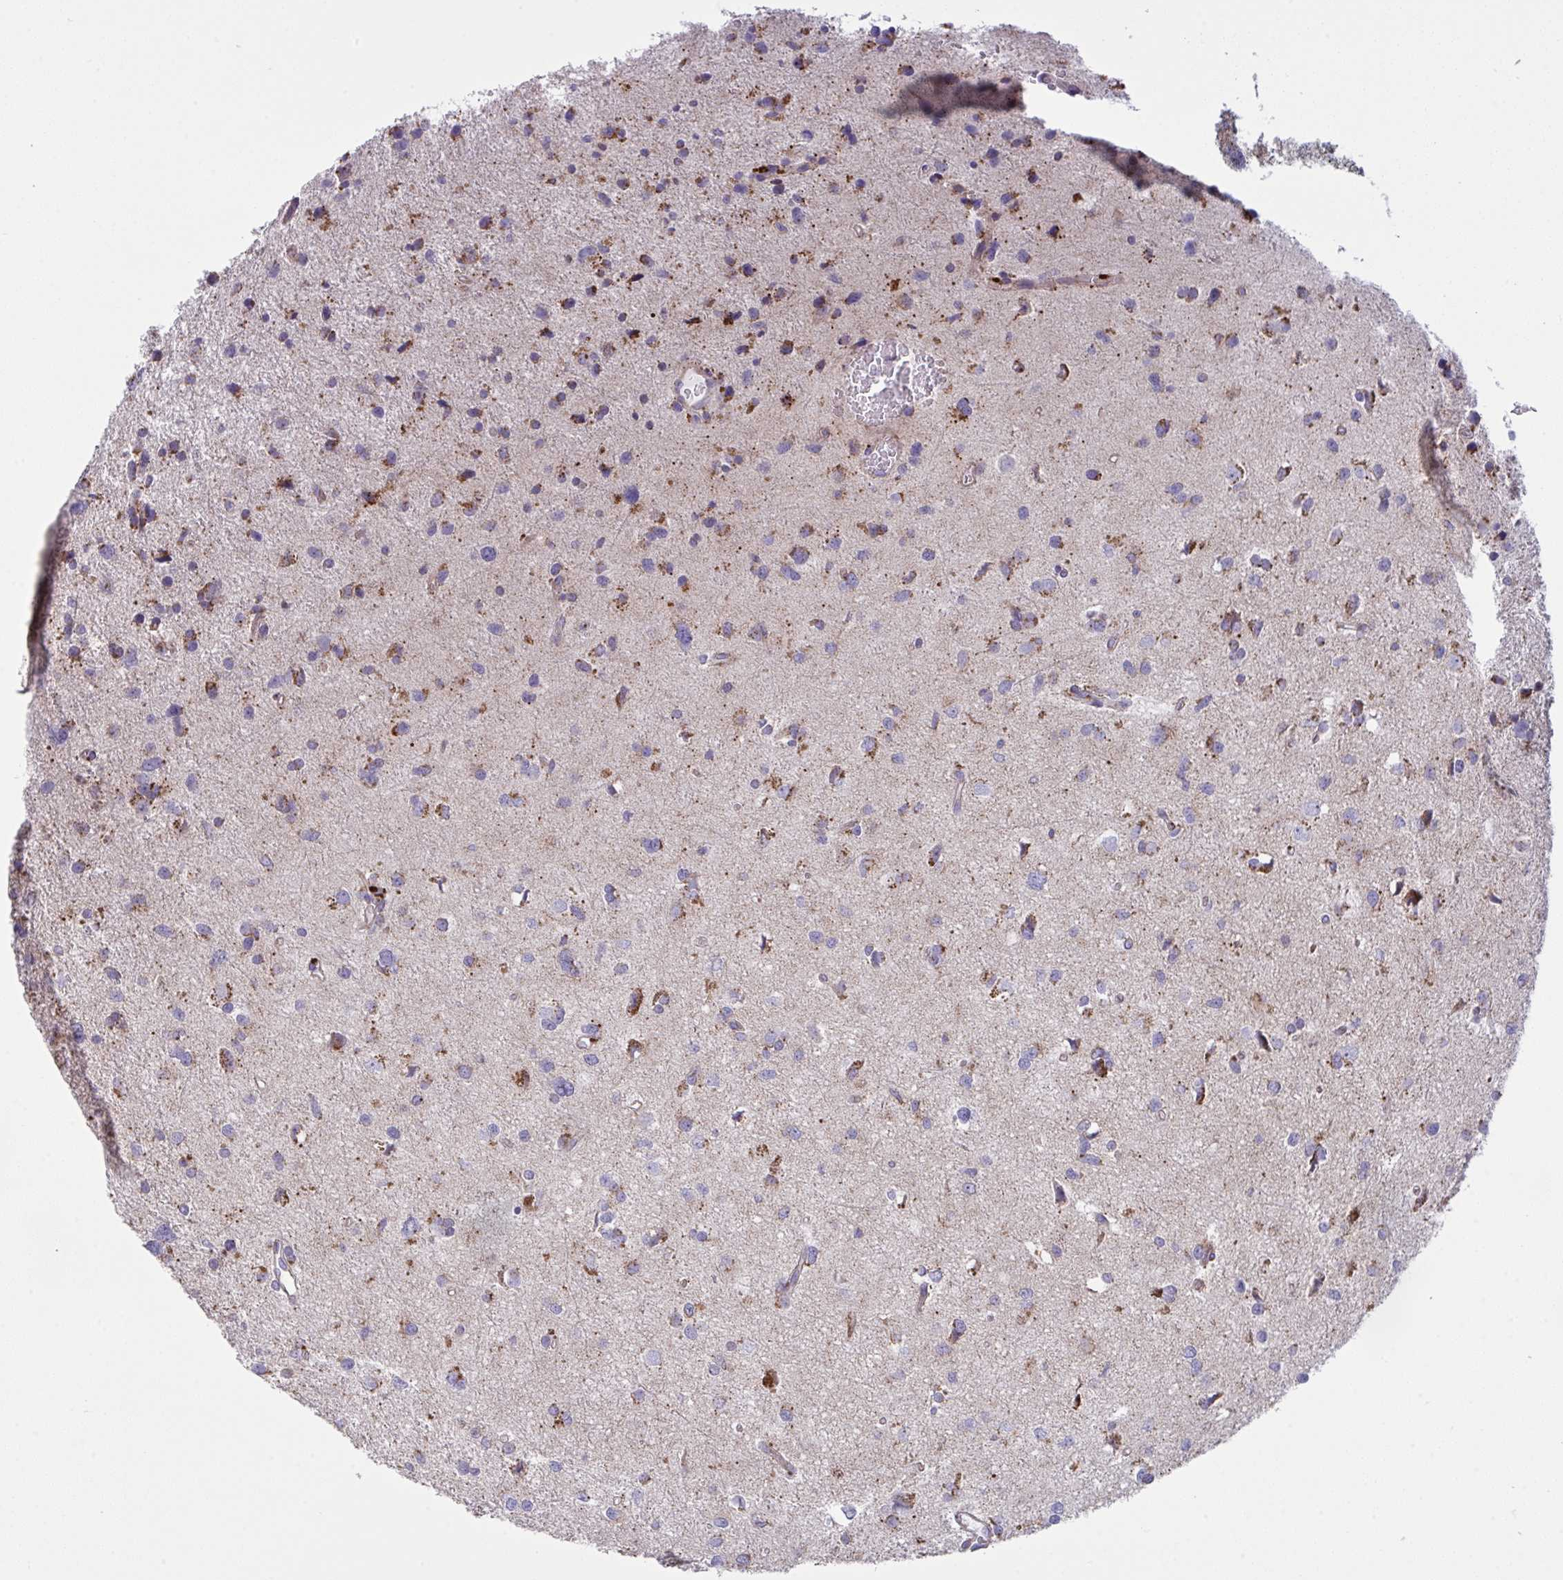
{"staining": {"intensity": "moderate", "quantity": ">75%", "location": "cytoplasmic/membranous"}, "tissue": "glioma", "cell_type": "Tumor cells", "image_type": "cancer", "snomed": [{"axis": "morphology", "description": "Glioma, malignant, Low grade"}, {"axis": "topography", "description": "Brain"}], "caption": "Immunohistochemical staining of glioma demonstrates medium levels of moderate cytoplasmic/membranous positivity in approximately >75% of tumor cells.", "gene": "MICOS10", "patient": {"sex": "female", "age": 55}}